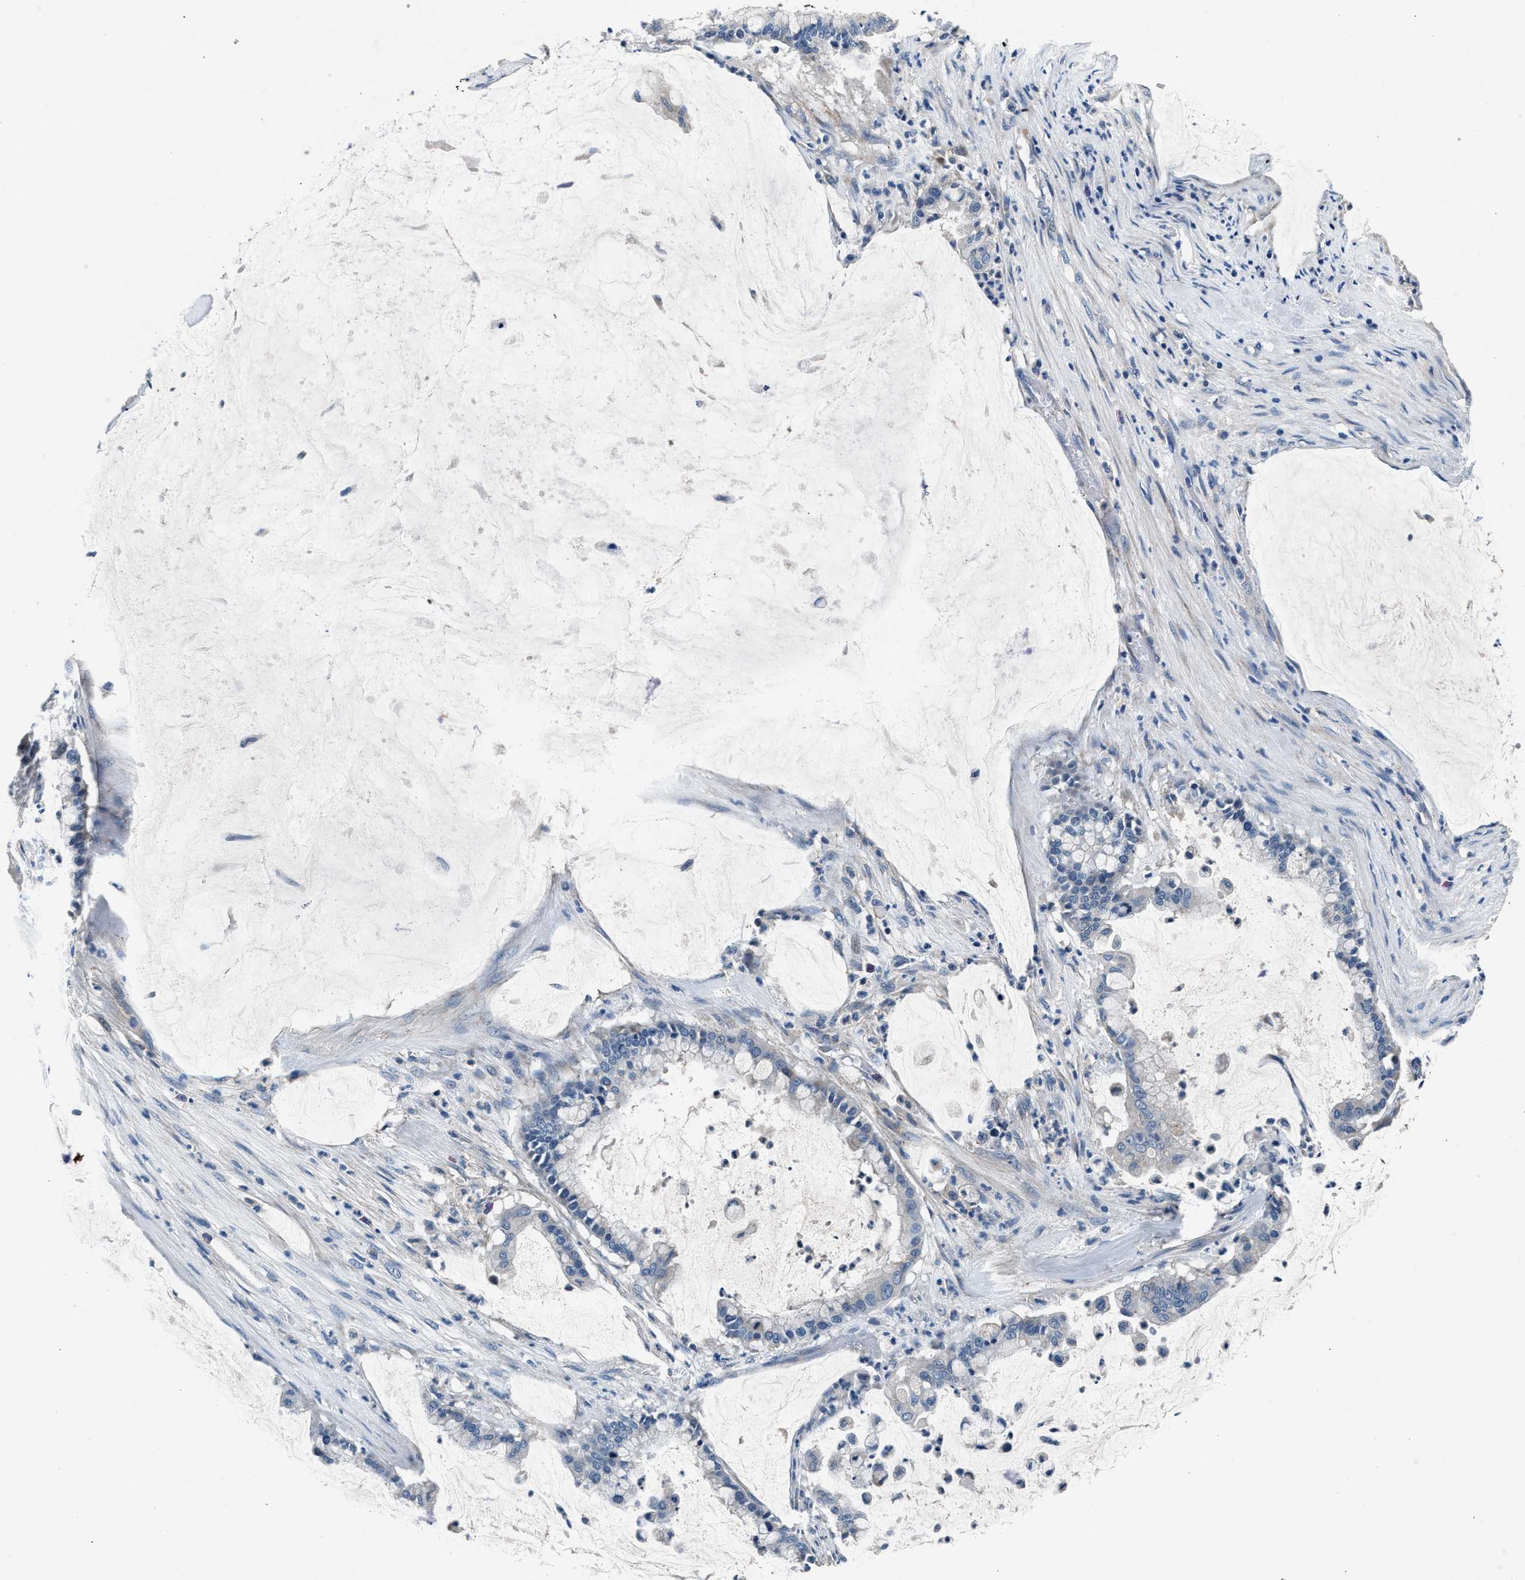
{"staining": {"intensity": "negative", "quantity": "none", "location": "none"}, "tissue": "pancreatic cancer", "cell_type": "Tumor cells", "image_type": "cancer", "snomed": [{"axis": "morphology", "description": "Adenocarcinoma, NOS"}, {"axis": "topography", "description": "Pancreas"}], "caption": "A high-resolution image shows immunohistochemistry staining of pancreatic cancer (adenocarcinoma), which exhibits no significant expression in tumor cells.", "gene": "DENND6B", "patient": {"sex": "male", "age": 41}}